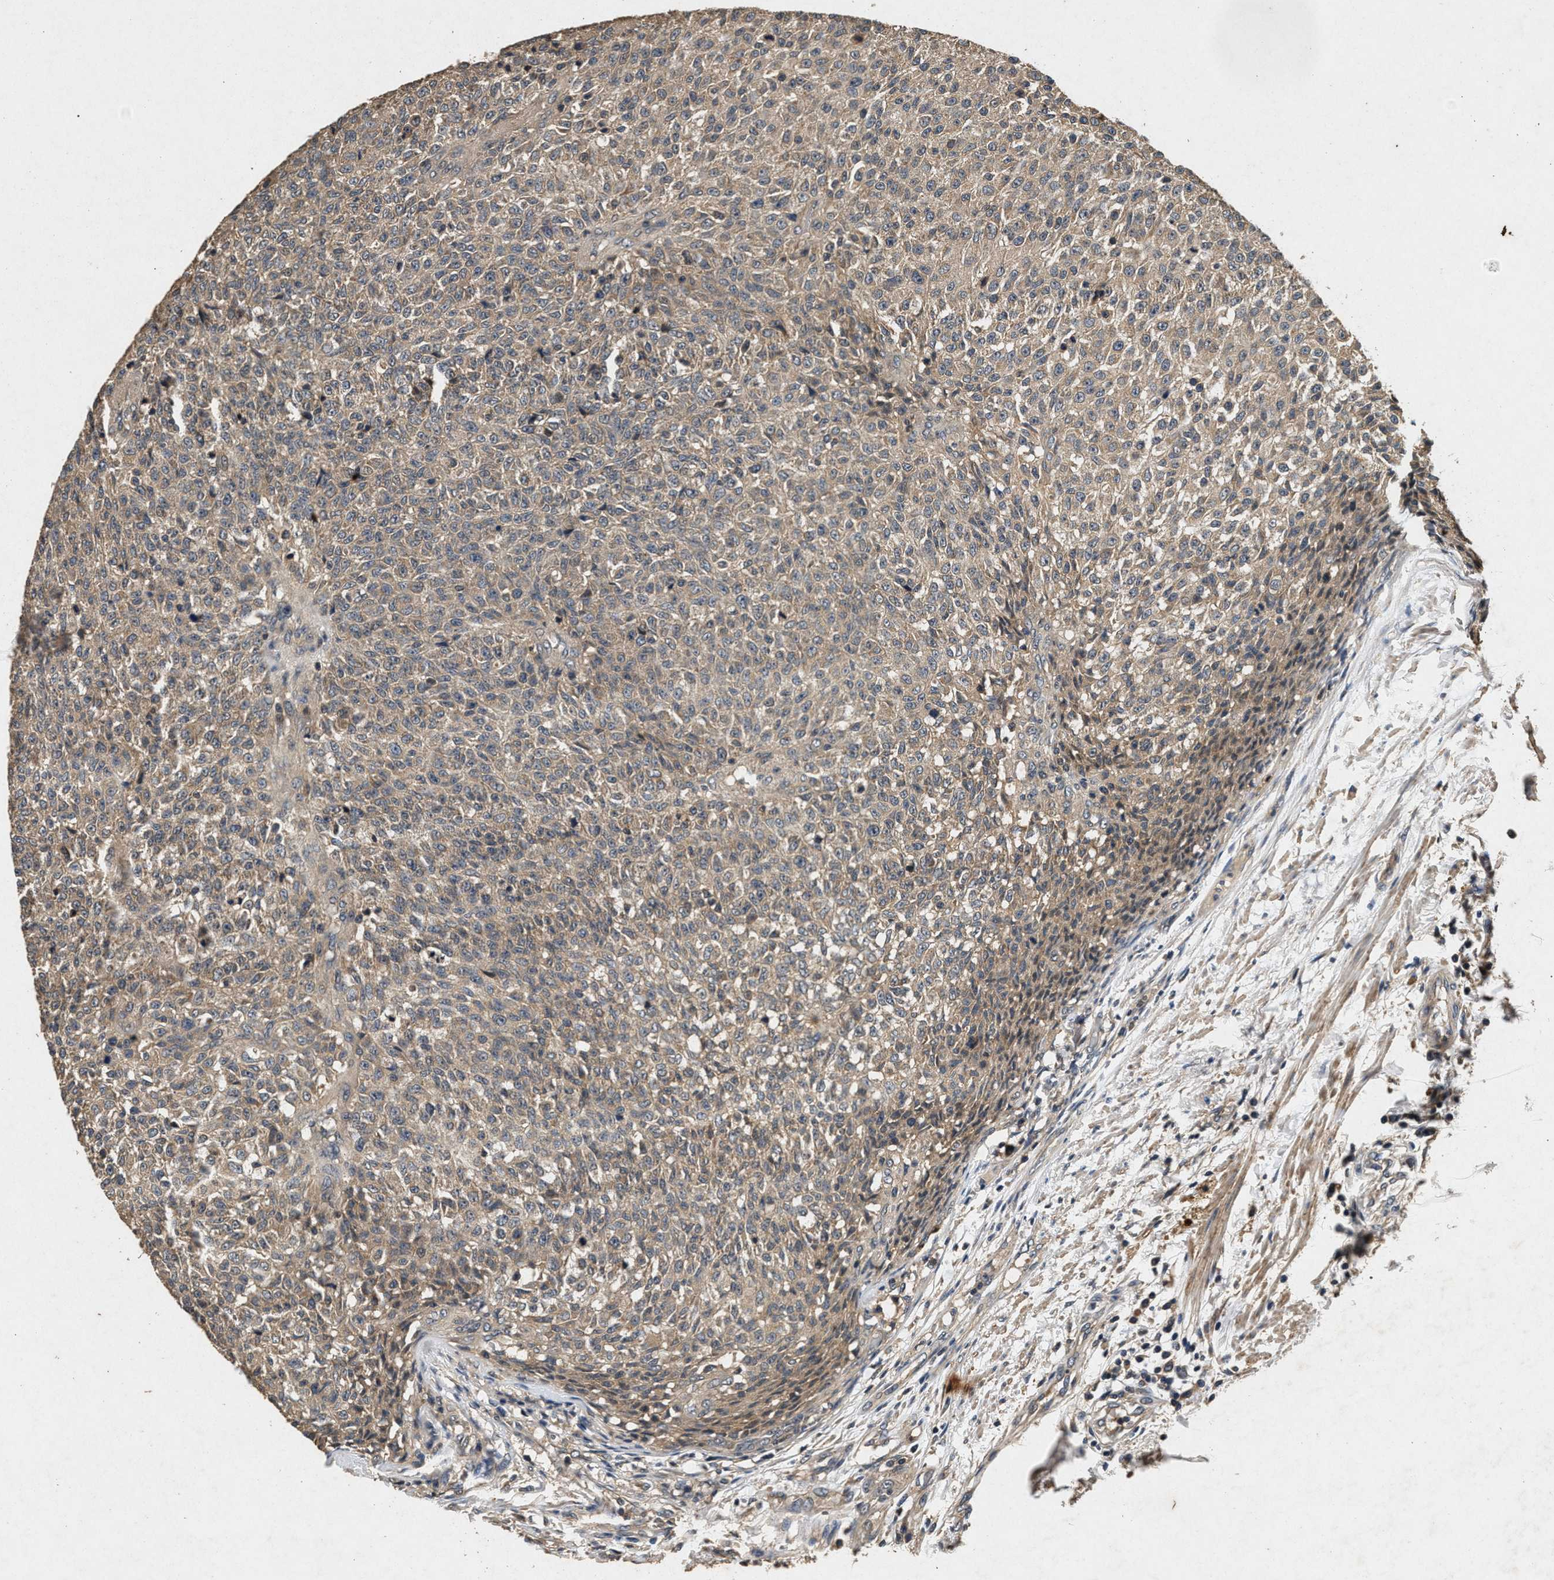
{"staining": {"intensity": "weak", "quantity": ">75%", "location": "cytoplasmic/membranous"}, "tissue": "testis cancer", "cell_type": "Tumor cells", "image_type": "cancer", "snomed": [{"axis": "morphology", "description": "Seminoma, NOS"}, {"axis": "topography", "description": "Testis"}], "caption": "Testis cancer stained with DAB (3,3'-diaminobenzidine) immunohistochemistry reveals low levels of weak cytoplasmic/membranous positivity in about >75% of tumor cells.", "gene": "PPP1CC", "patient": {"sex": "male", "age": 59}}